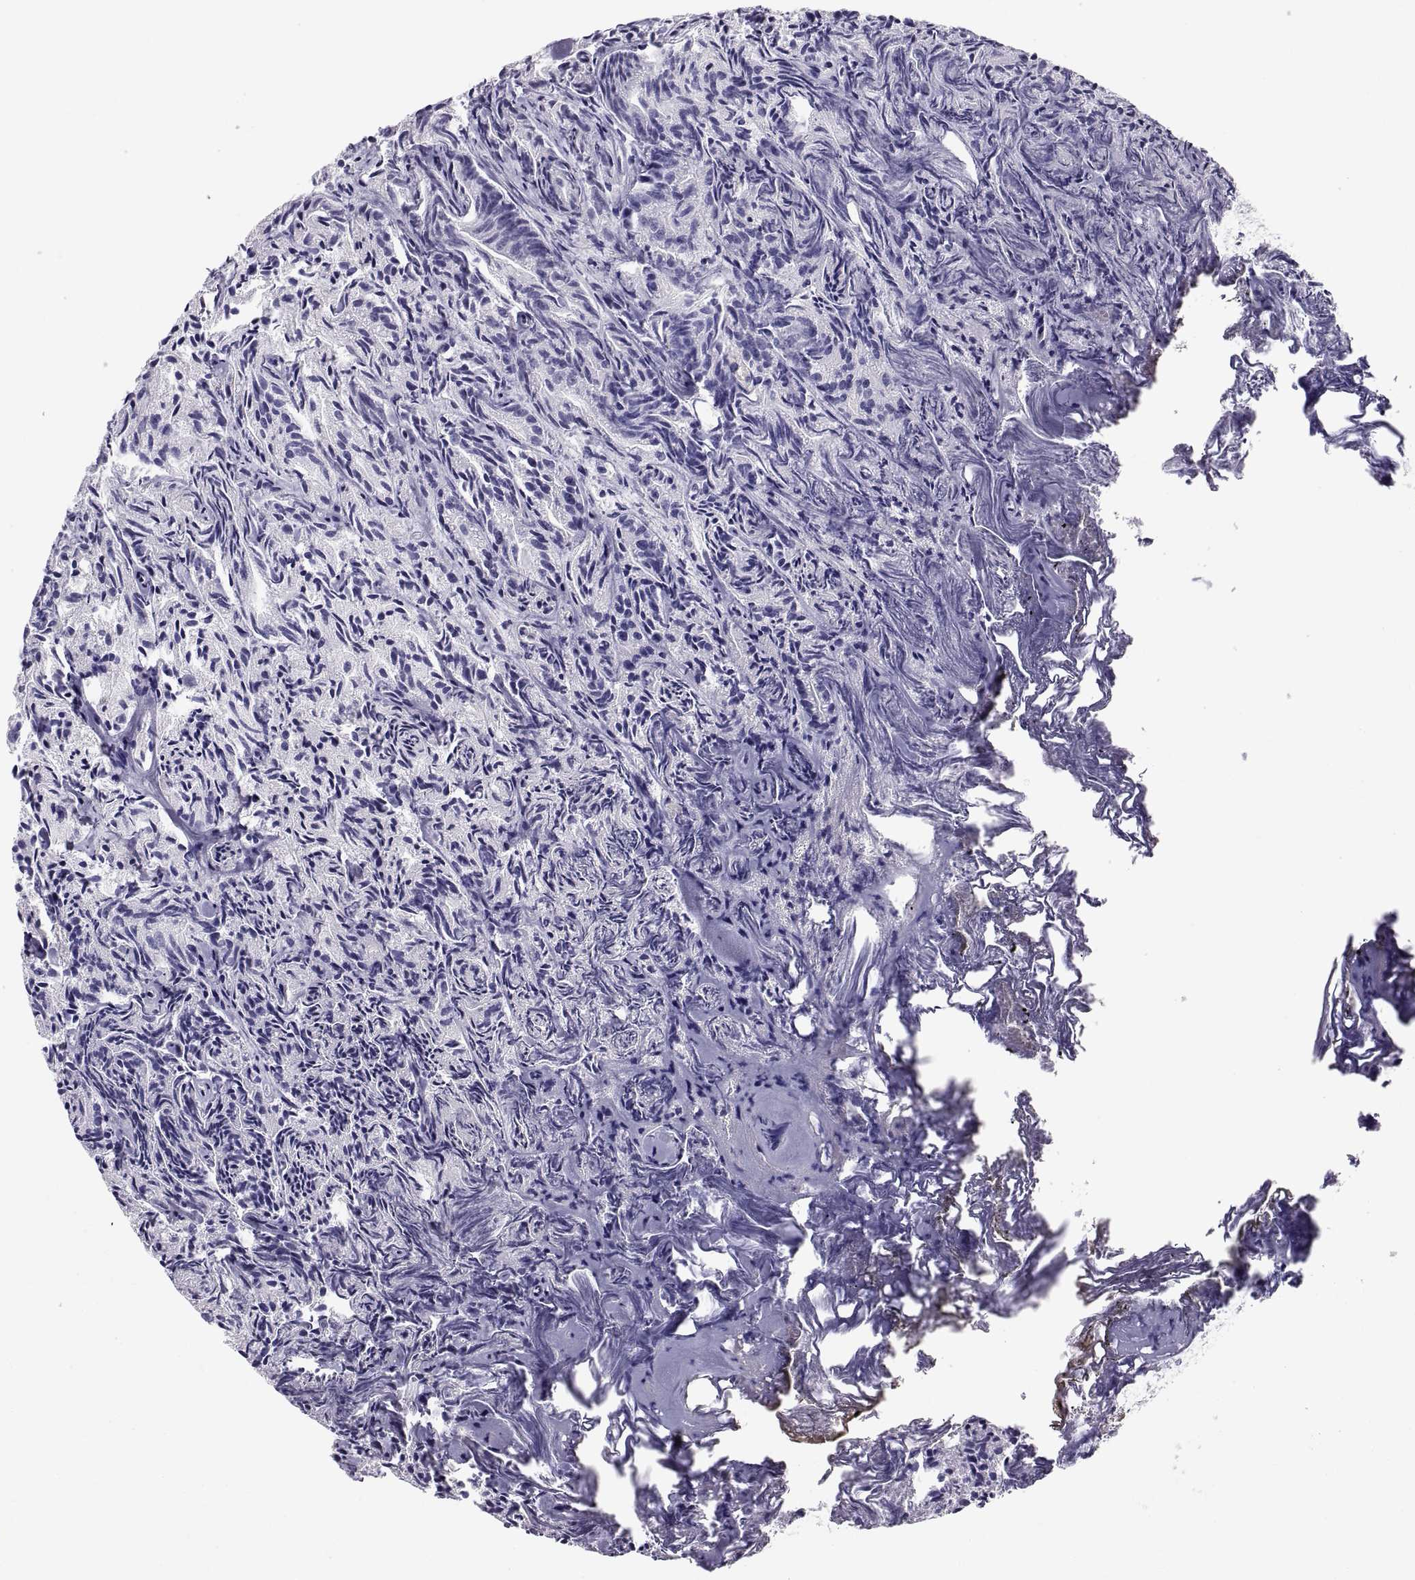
{"staining": {"intensity": "negative", "quantity": "none", "location": "none"}, "tissue": "prostate cancer", "cell_type": "Tumor cells", "image_type": "cancer", "snomed": [{"axis": "morphology", "description": "Adenocarcinoma, Medium grade"}, {"axis": "topography", "description": "Prostate"}], "caption": "Immunohistochemistry micrograph of human prostate cancer (adenocarcinoma (medium-grade)) stained for a protein (brown), which shows no expression in tumor cells.", "gene": "ERO1A", "patient": {"sex": "male", "age": 74}}